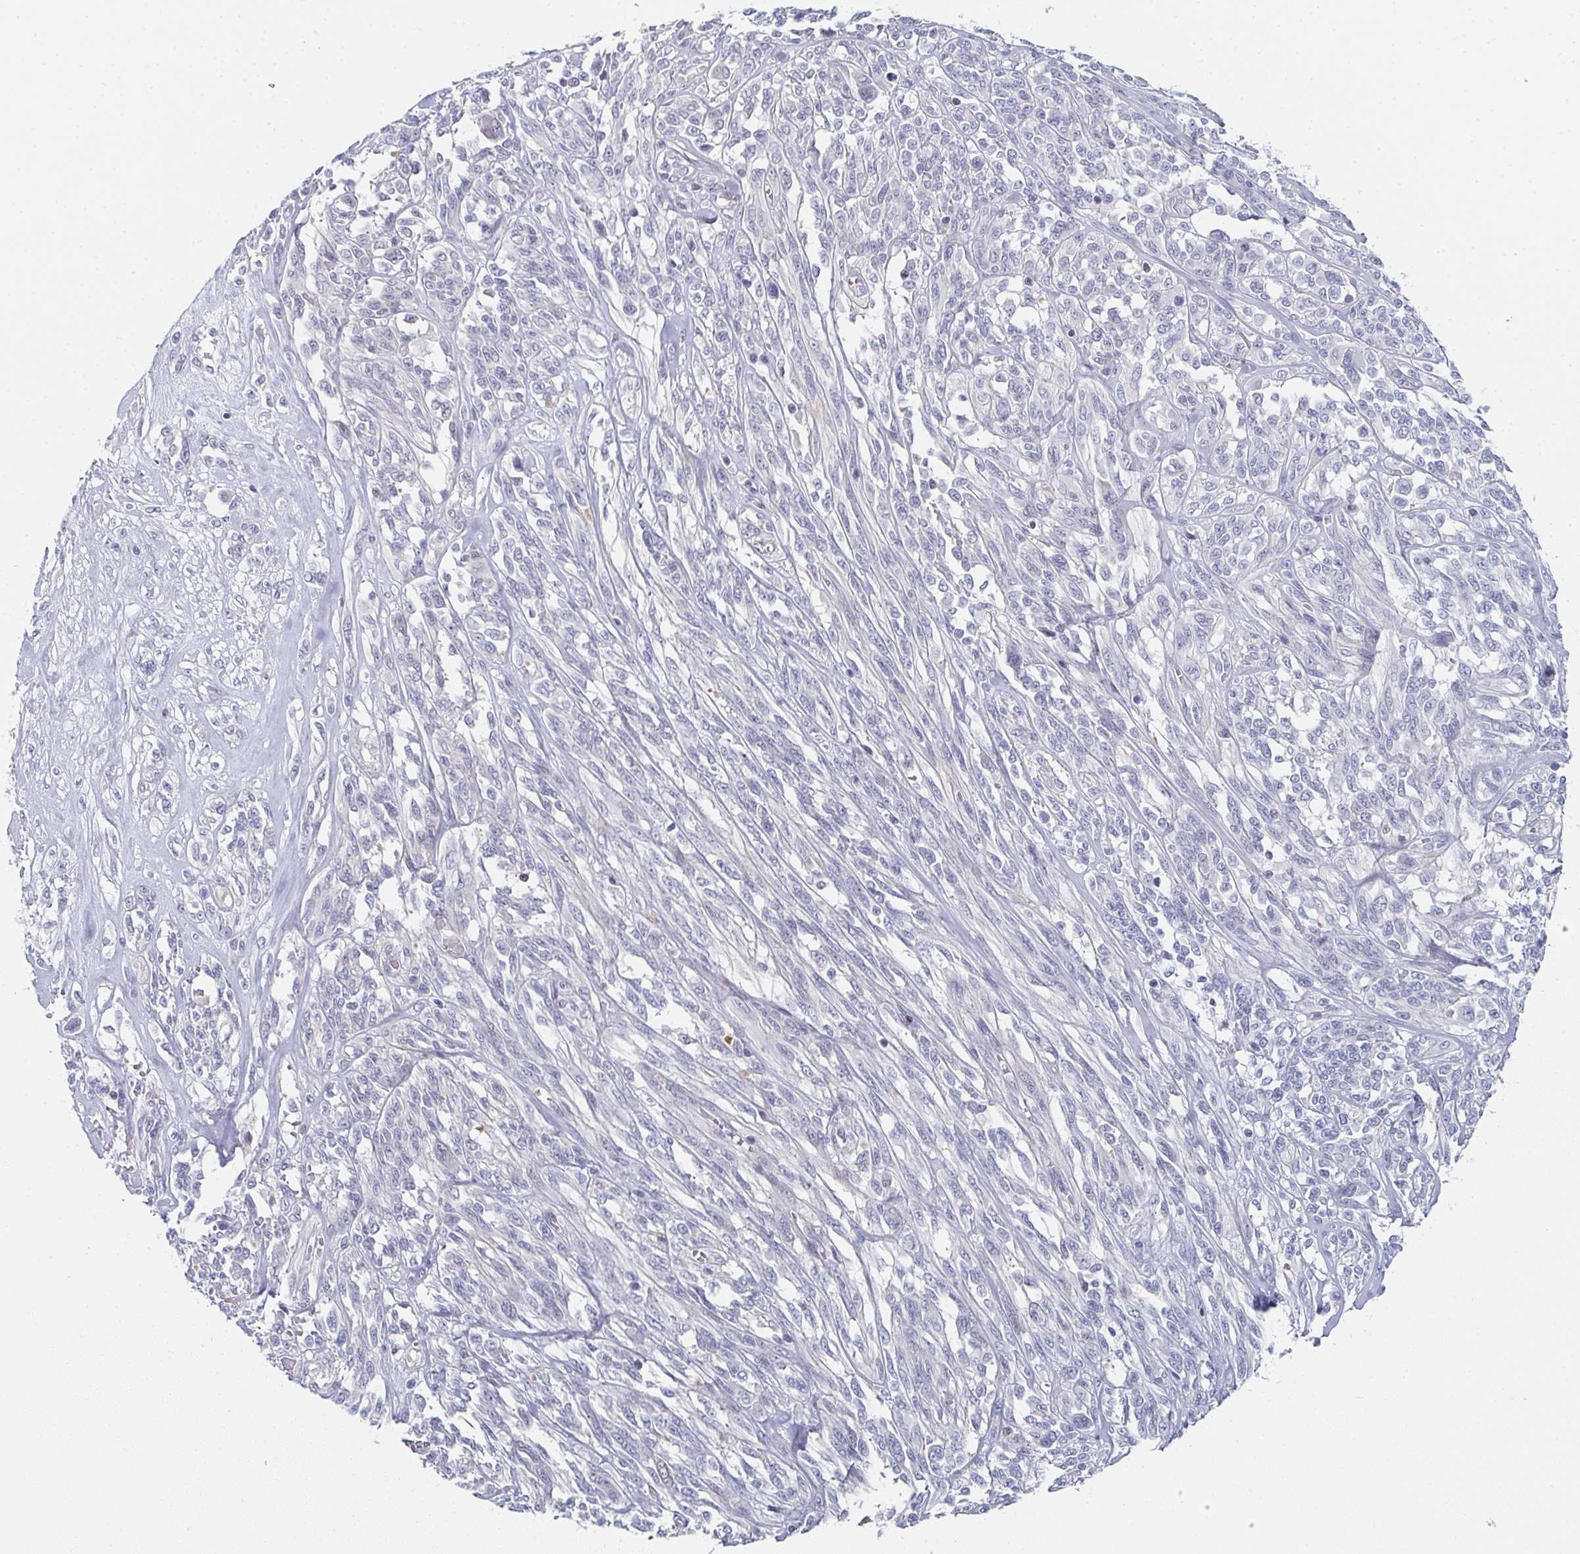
{"staining": {"intensity": "negative", "quantity": "none", "location": "none"}, "tissue": "melanoma", "cell_type": "Tumor cells", "image_type": "cancer", "snomed": [{"axis": "morphology", "description": "Malignant melanoma, NOS"}, {"axis": "topography", "description": "Skin"}], "caption": "An image of melanoma stained for a protein demonstrates no brown staining in tumor cells. Brightfield microscopy of IHC stained with DAB (3,3'-diaminobenzidine) (brown) and hematoxylin (blue), captured at high magnification.", "gene": "PYCR3", "patient": {"sex": "female", "age": 91}}